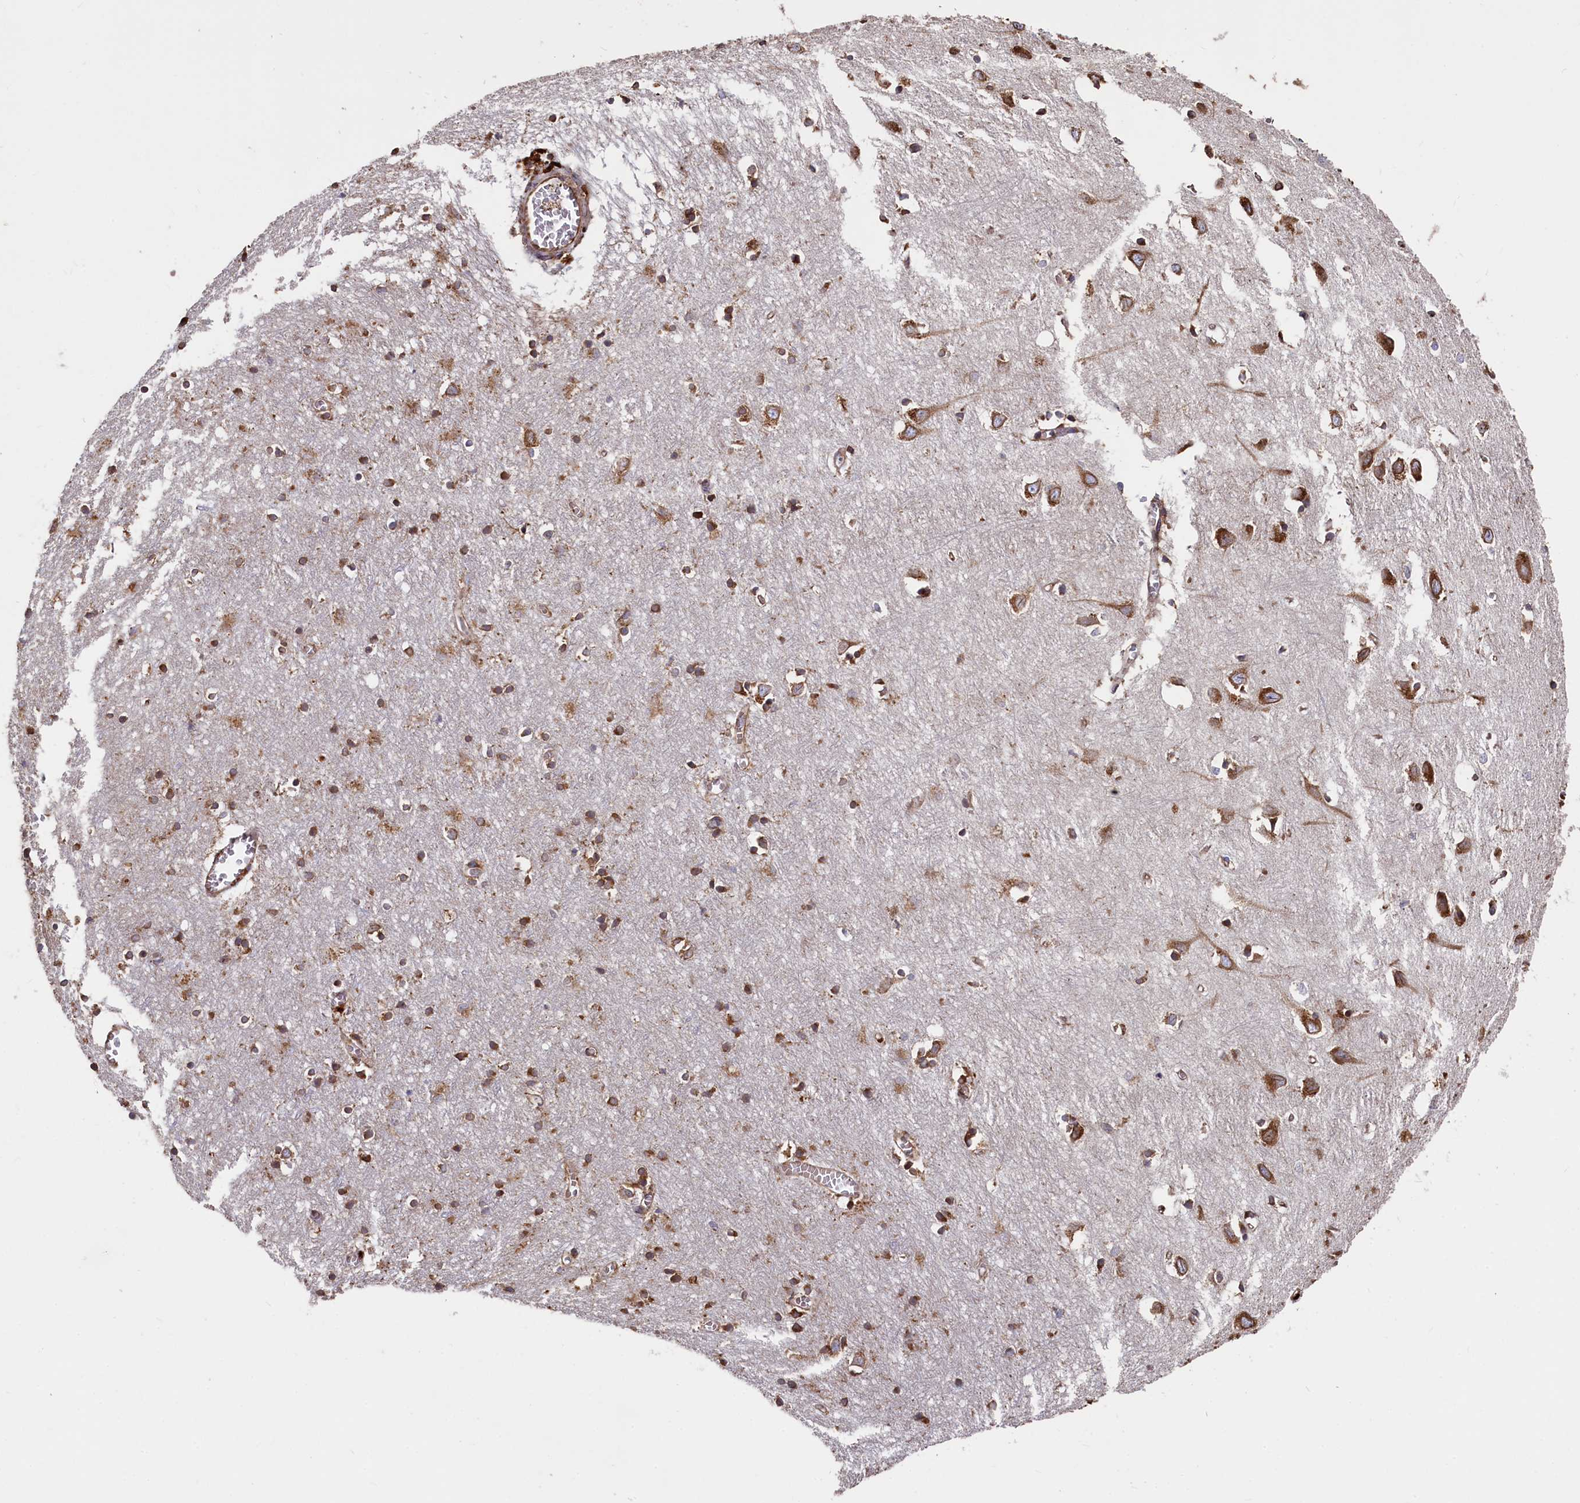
{"staining": {"intensity": "moderate", "quantity": "25%-75%", "location": "cytoplasmic/membranous"}, "tissue": "cerebral cortex", "cell_type": "Endothelial cells", "image_type": "normal", "snomed": [{"axis": "morphology", "description": "Normal tissue, NOS"}, {"axis": "topography", "description": "Cerebral cortex"}], "caption": "DAB (3,3'-diaminobenzidine) immunohistochemical staining of benign human cerebral cortex displays moderate cytoplasmic/membranous protein positivity in about 25%-75% of endothelial cells.", "gene": "NEURL1B", "patient": {"sex": "female", "age": 64}}